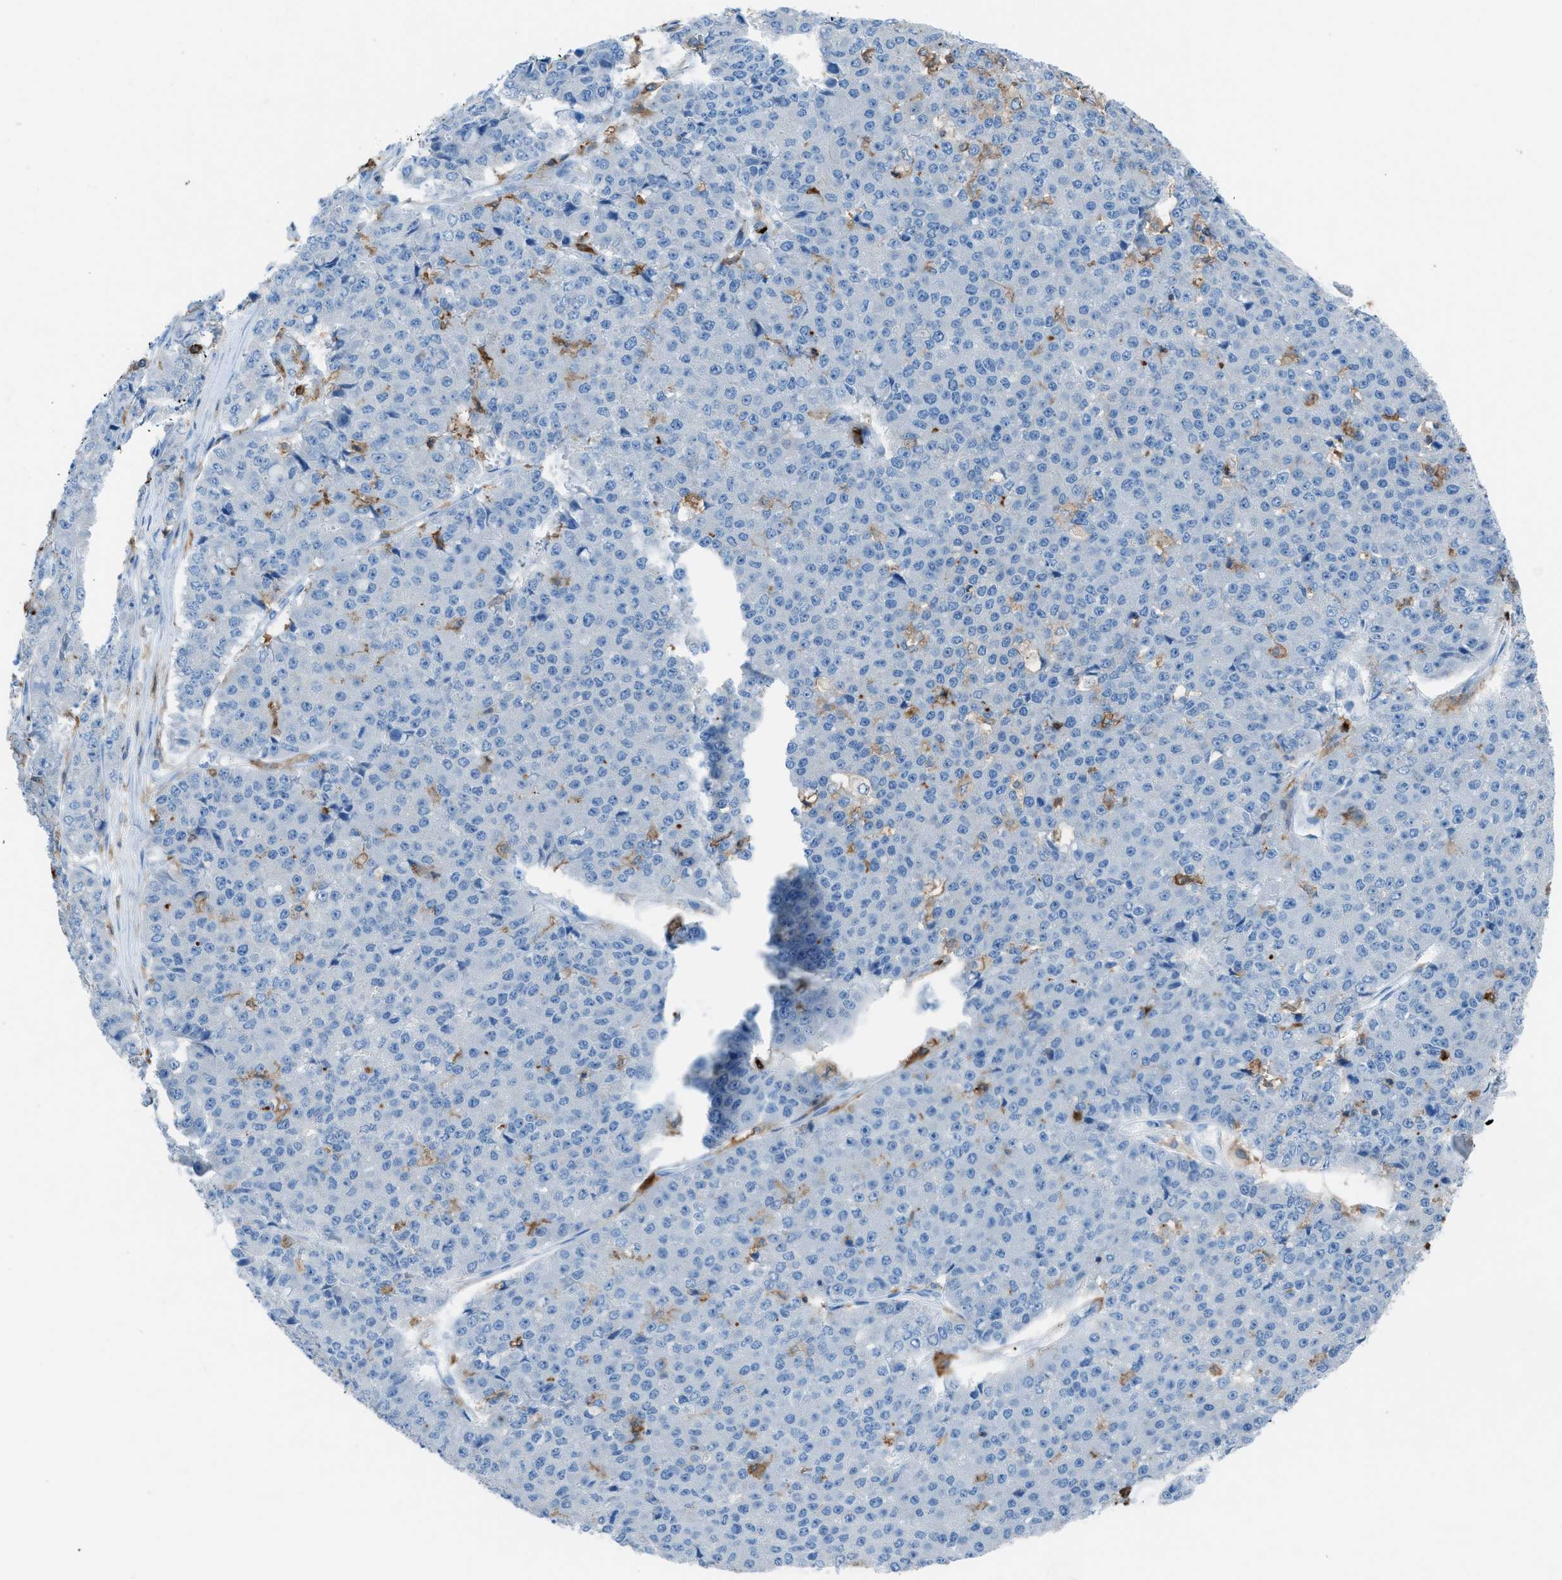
{"staining": {"intensity": "negative", "quantity": "none", "location": "none"}, "tissue": "pancreatic cancer", "cell_type": "Tumor cells", "image_type": "cancer", "snomed": [{"axis": "morphology", "description": "Adenocarcinoma, NOS"}, {"axis": "topography", "description": "Pancreas"}], "caption": "A photomicrograph of human pancreatic adenocarcinoma is negative for staining in tumor cells.", "gene": "ITGB2", "patient": {"sex": "male", "age": 50}}